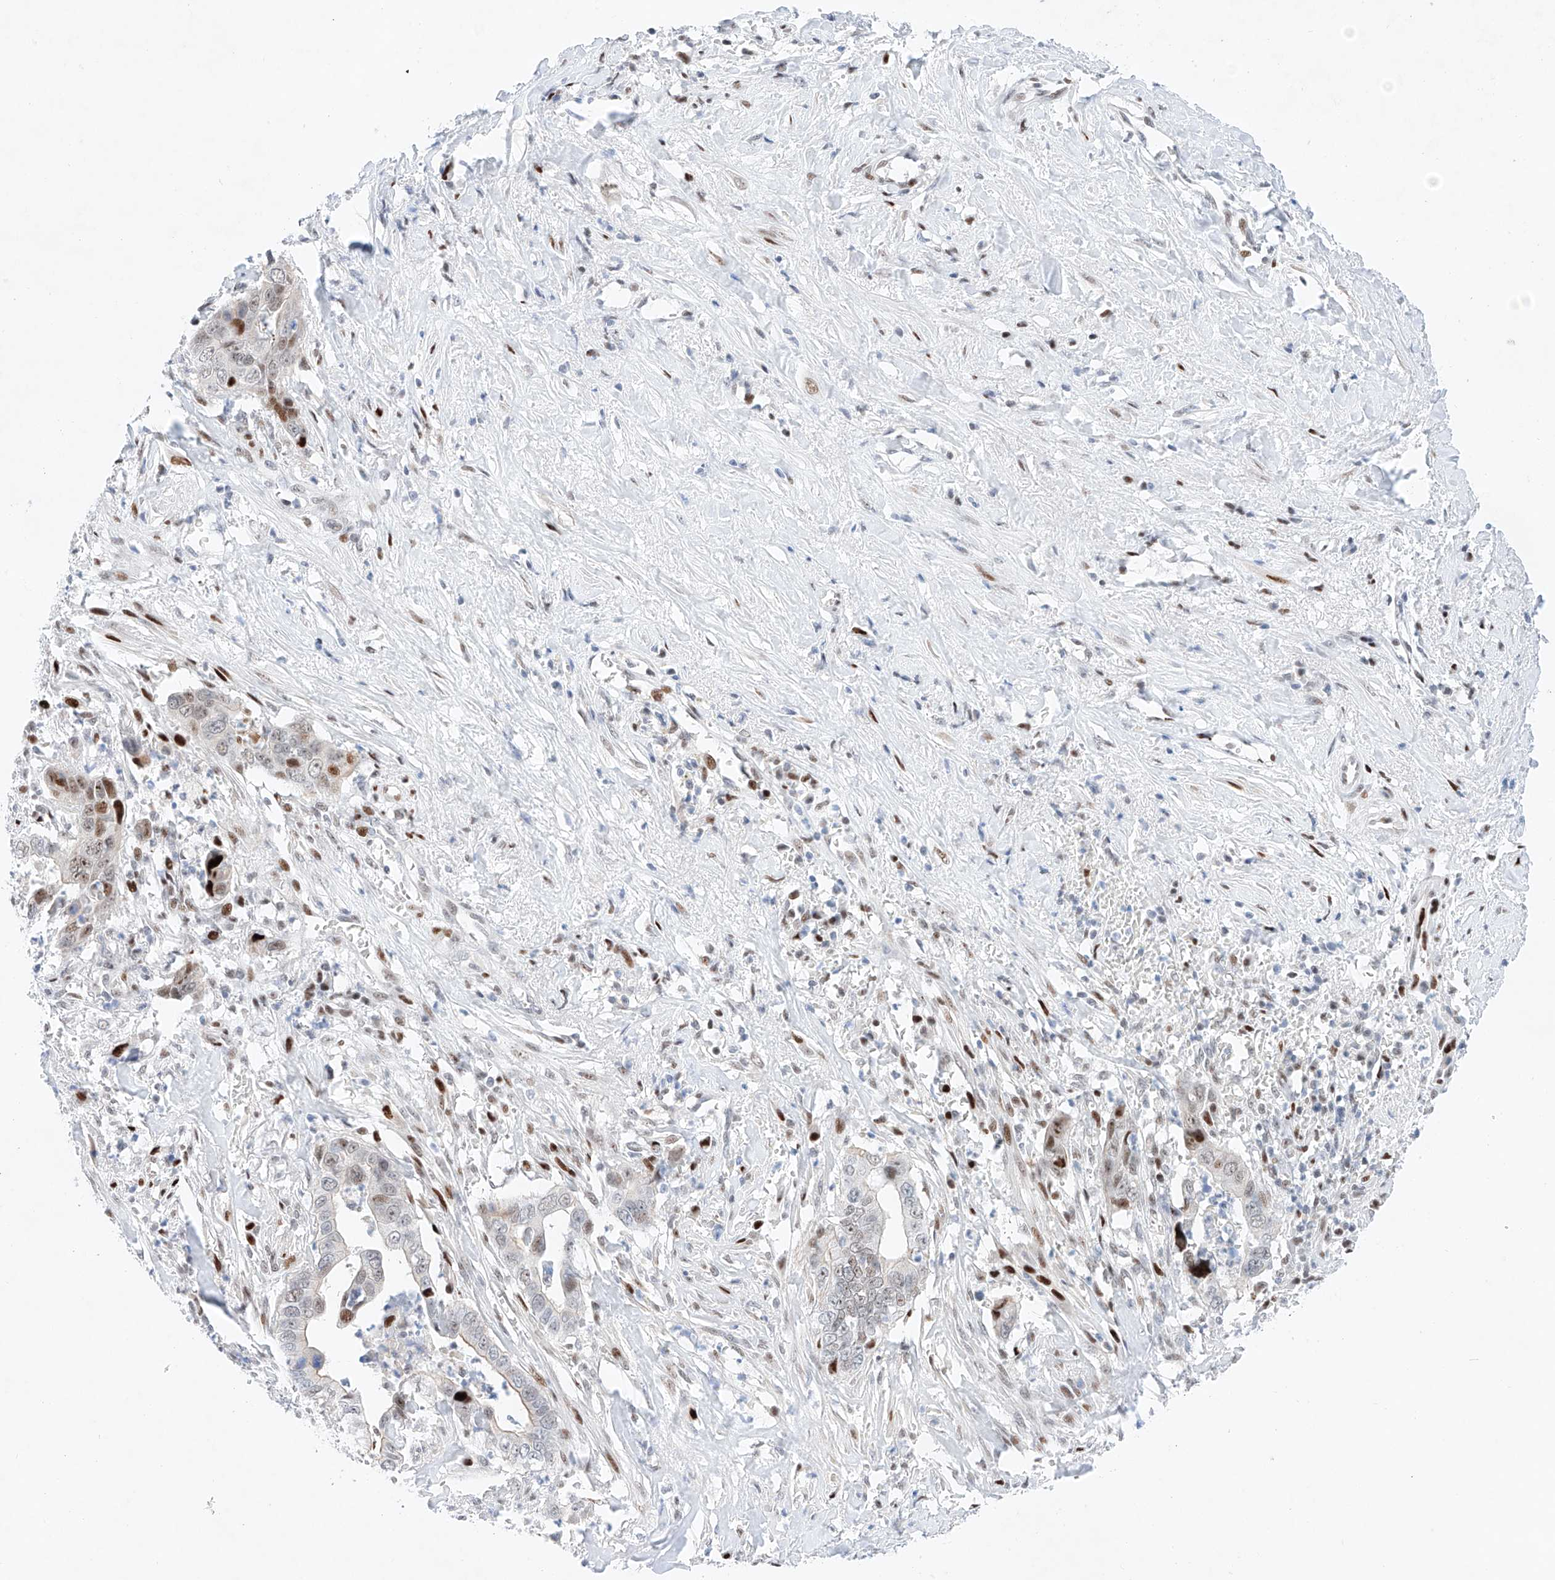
{"staining": {"intensity": "moderate", "quantity": "<25%", "location": "nuclear"}, "tissue": "liver cancer", "cell_type": "Tumor cells", "image_type": "cancer", "snomed": [{"axis": "morphology", "description": "Cholangiocarcinoma"}, {"axis": "topography", "description": "Liver"}], "caption": "Cholangiocarcinoma (liver) stained for a protein displays moderate nuclear positivity in tumor cells.", "gene": "NT5C3B", "patient": {"sex": "female", "age": 79}}